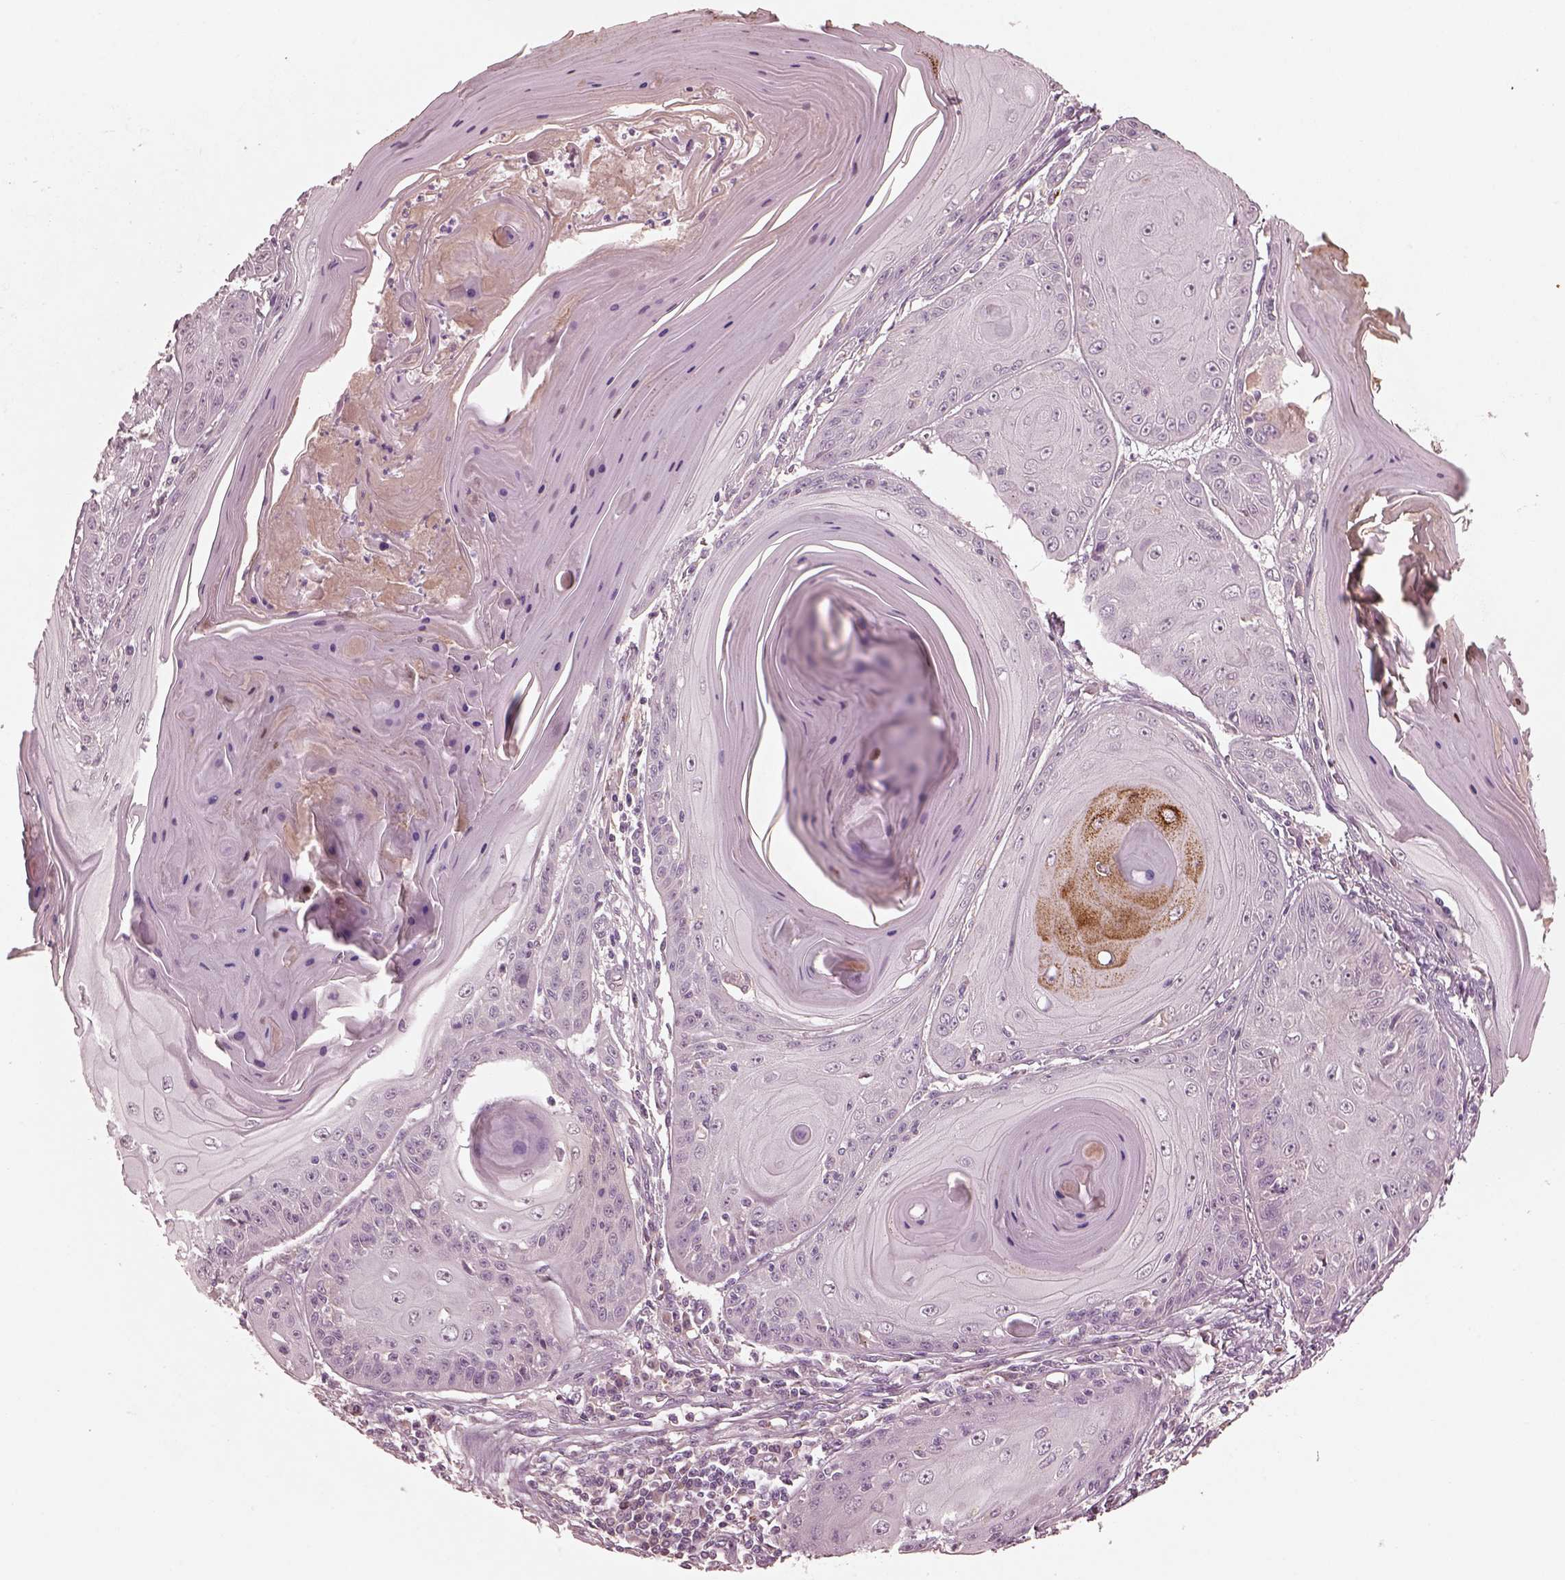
{"staining": {"intensity": "negative", "quantity": "none", "location": "none"}, "tissue": "skin cancer", "cell_type": "Tumor cells", "image_type": "cancer", "snomed": [{"axis": "morphology", "description": "Squamous cell carcinoma, NOS"}, {"axis": "topography", "description": "Skin"}, {"axis": "topography", "description": "Vulva"}], "caption": "High power microscopy histopathology image of an immunohistochemistry photomicrograph of squamous cell carcinoma (skin), revealing no significant expression in tumor cells.", "gene": "VWA5B1", "patient": {"sex": "female", "age": 85}}